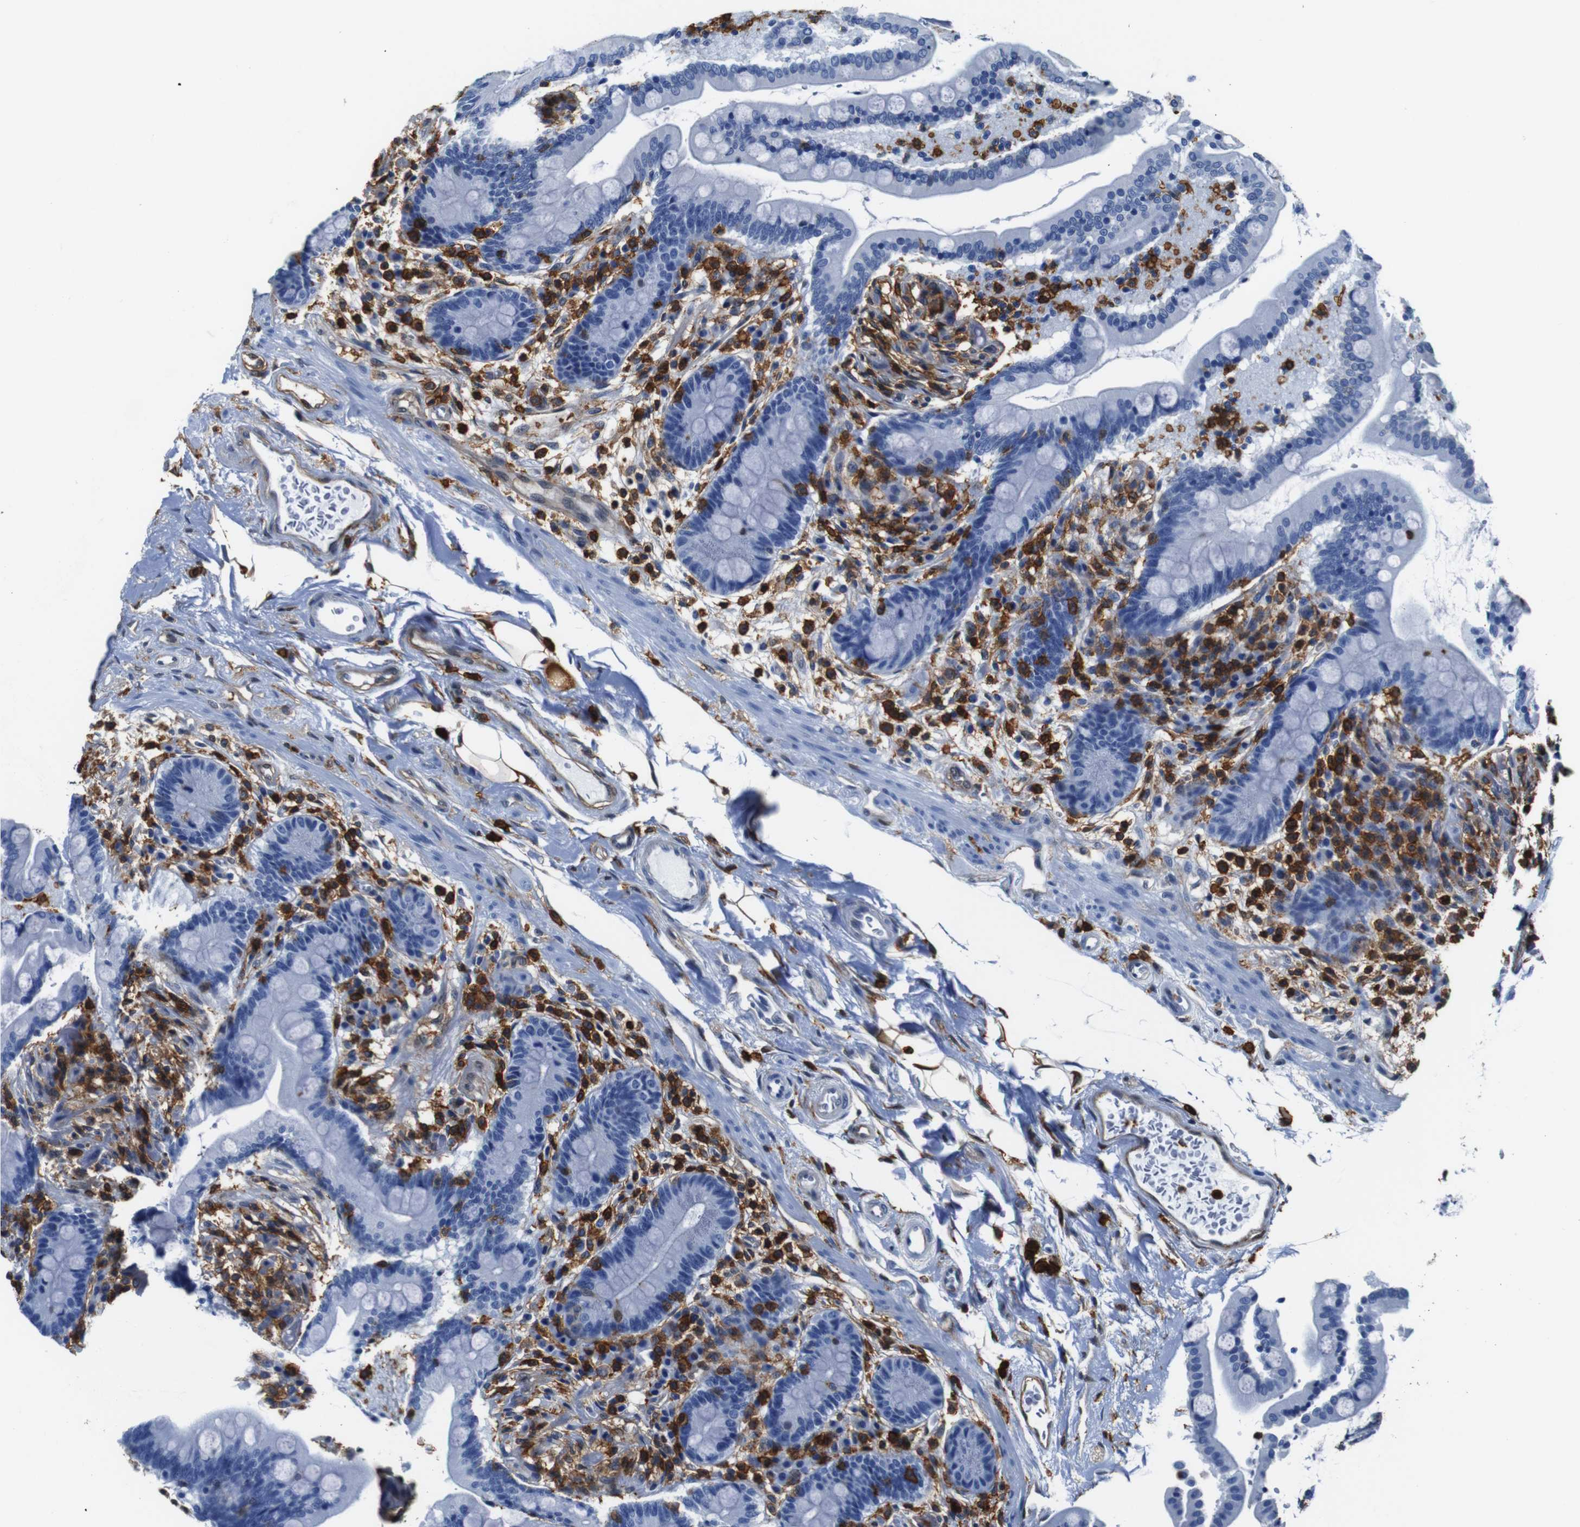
{"staining": {"intensity": "weak", "quantity": "<25%", "location": "cytoplasmic/membranous"}, "tissue": "colon", "cell_type": "Endothelial cells", "image_type": "normal", "snomed": [{"axis": "morphology", "description": "Normal tissue, NOS"}, {"axis": "topography", "description": "Colon"}], "caption": "Immunohistochemical staining of benign human colon exhibits no significant expression in endothelial cells.", "gene": "ANXA1", "patient": {"sex": "male", "age": 73}}